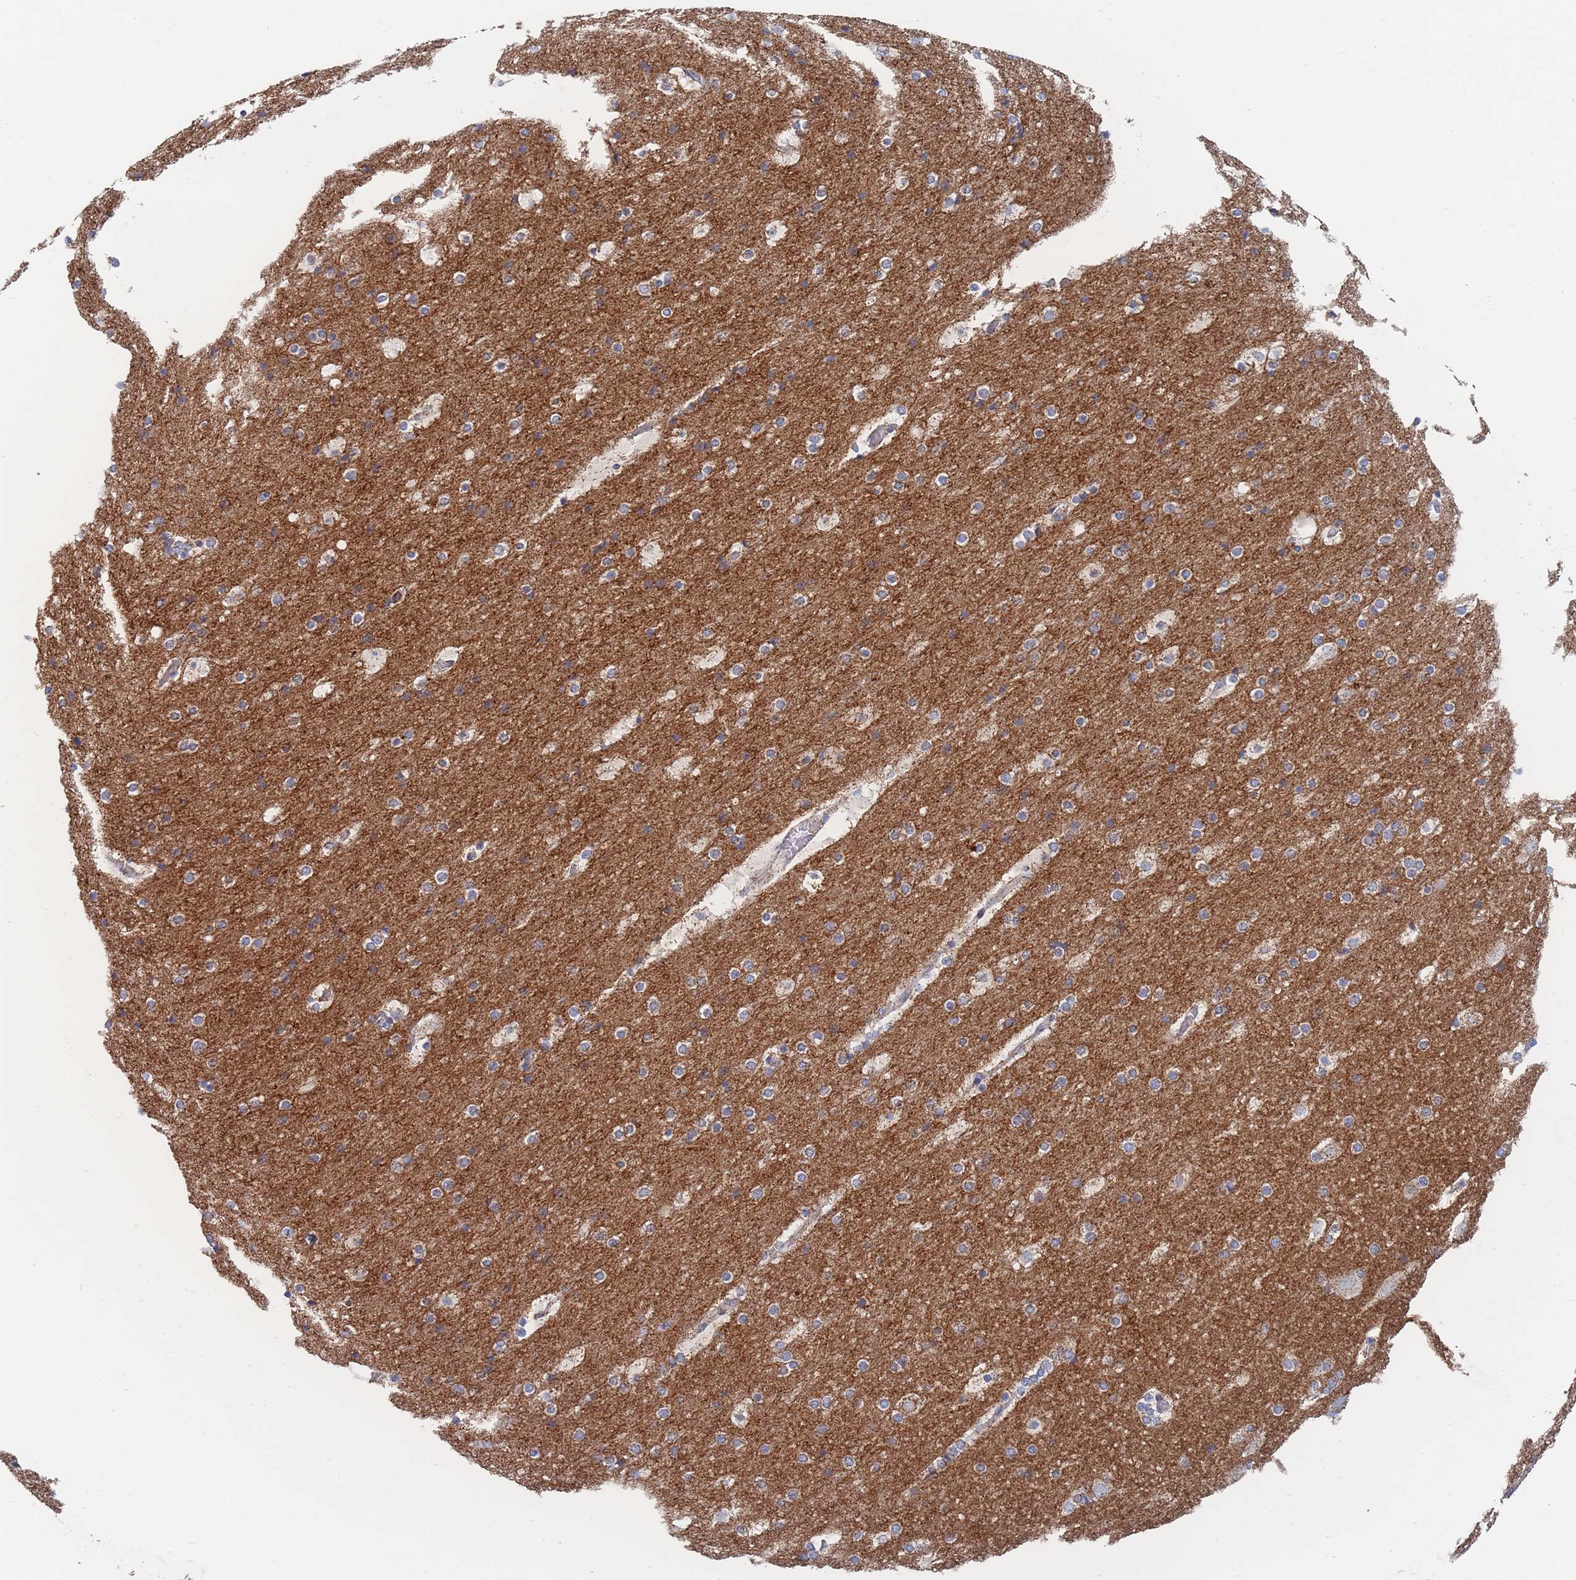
{"staining": {"intensity": "weak", "quantity": "<25%", "location": "cytoplasmic/membranous"}, "tissue": "cerebral cortex", "cell_type": "Endothelial cells", "image_type": "normal", "snomed": [{"axis": "morphology", "description": "Normal tissue, NOS"}, {"axis": "topography", "description": "Cerebral cortex"}], "caption": "This is an IHC image of benign cerebral cortex. There is no expression in endothelial cells.", "gene": "IKZF4", "patient": {"sex": "male", "age": 57}}